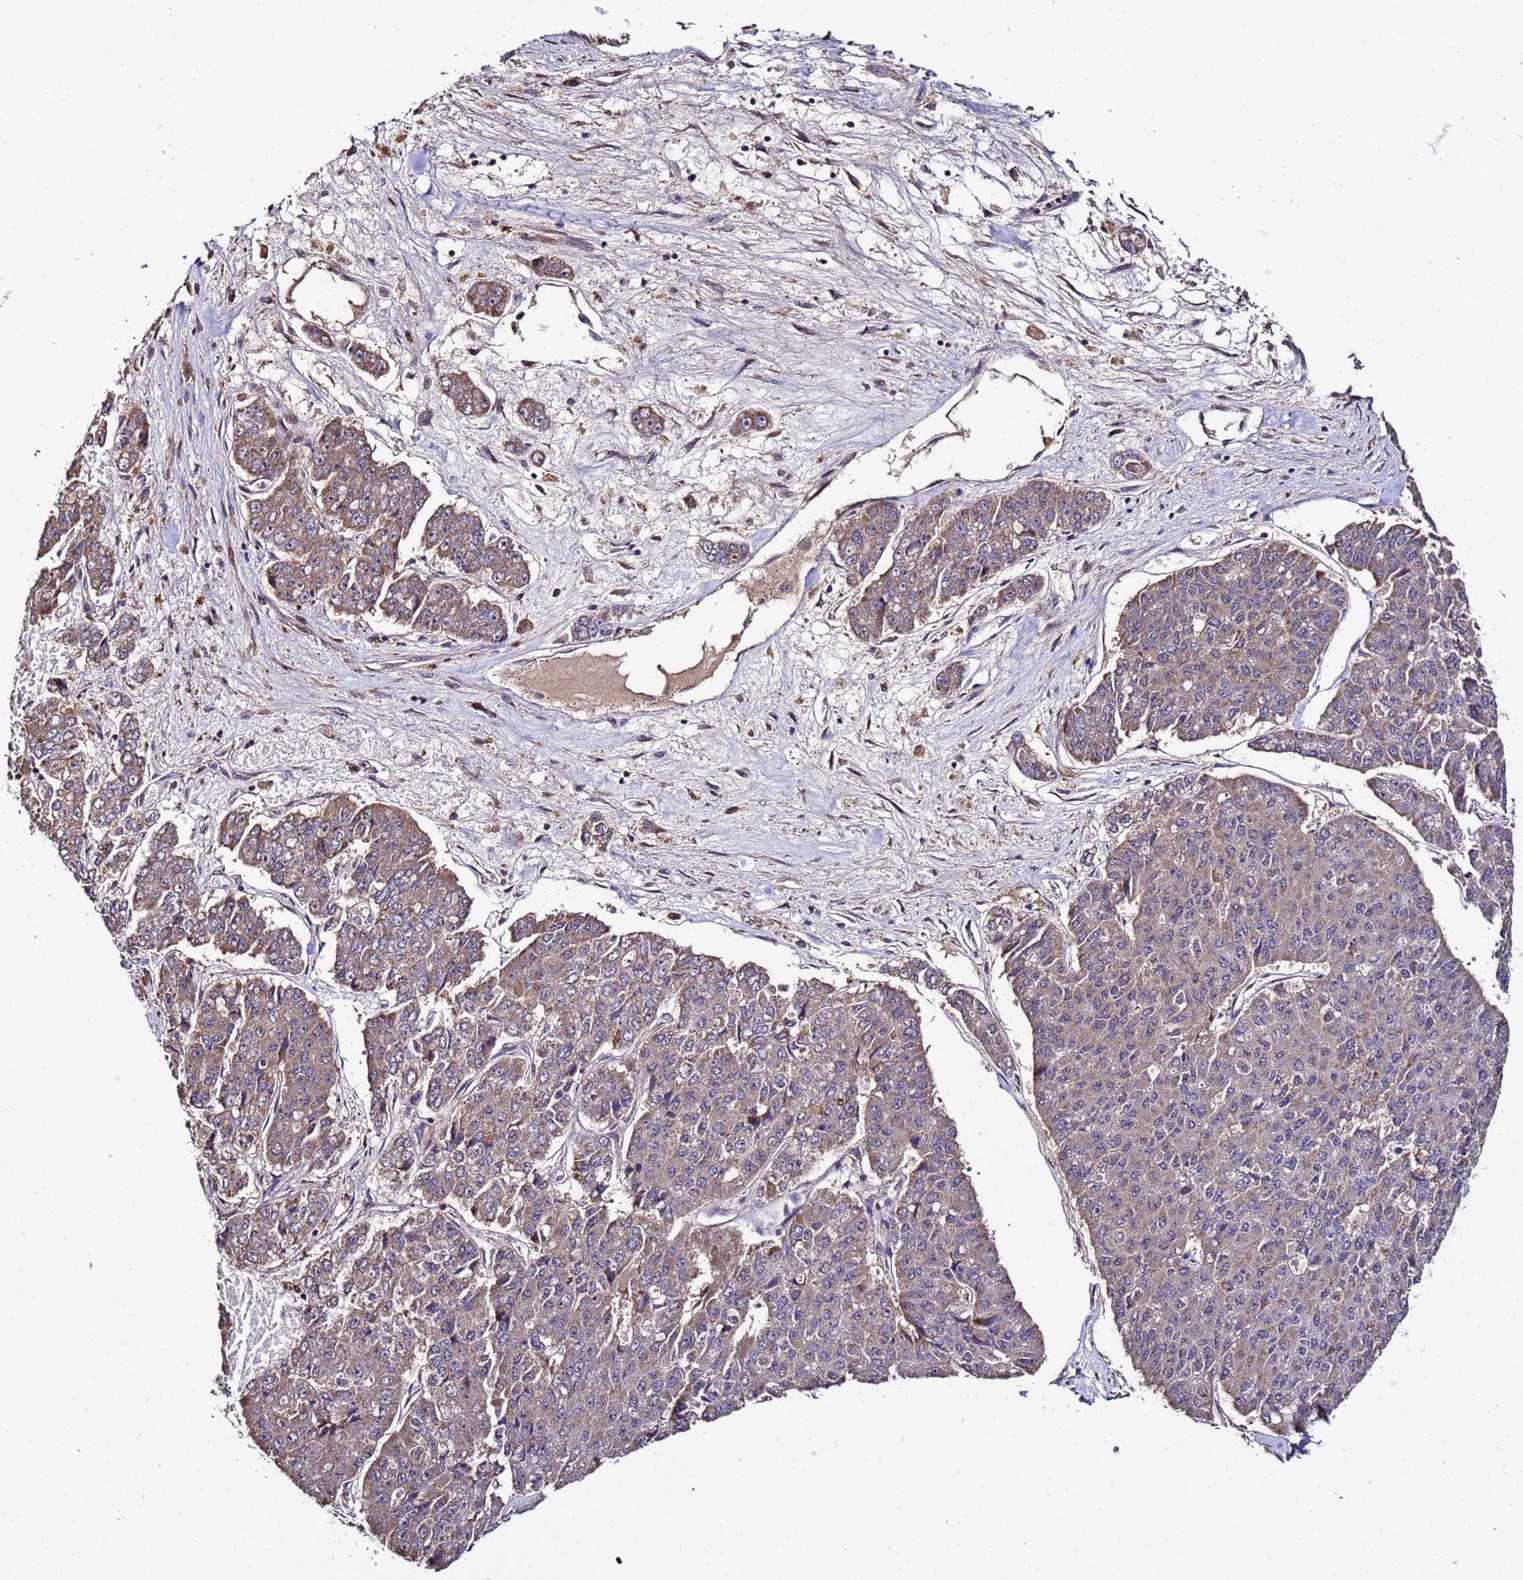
{"staining": {"intensity": "moderate", "quantity": "25%-75%", "location": "cytoplasmic/membranous"}, "tissue": "pancreatic cancer", "cell_type": "Tumor cells", "image_type": "cancer", "snomed": [{"axis": "morphology", "description": "Adenocarcinoma, NOS"}, {"axis": "topography", "description": "Pancreas"}], "caption": "Adenocarcinoma (pancreatic) stained with a brown dye displays moderate cytoplasmic/membranous positive positivity in about 25%-75% of tumor cells.", "gene": "WNK4", "patient": {"sex": "male", "age": 50}}